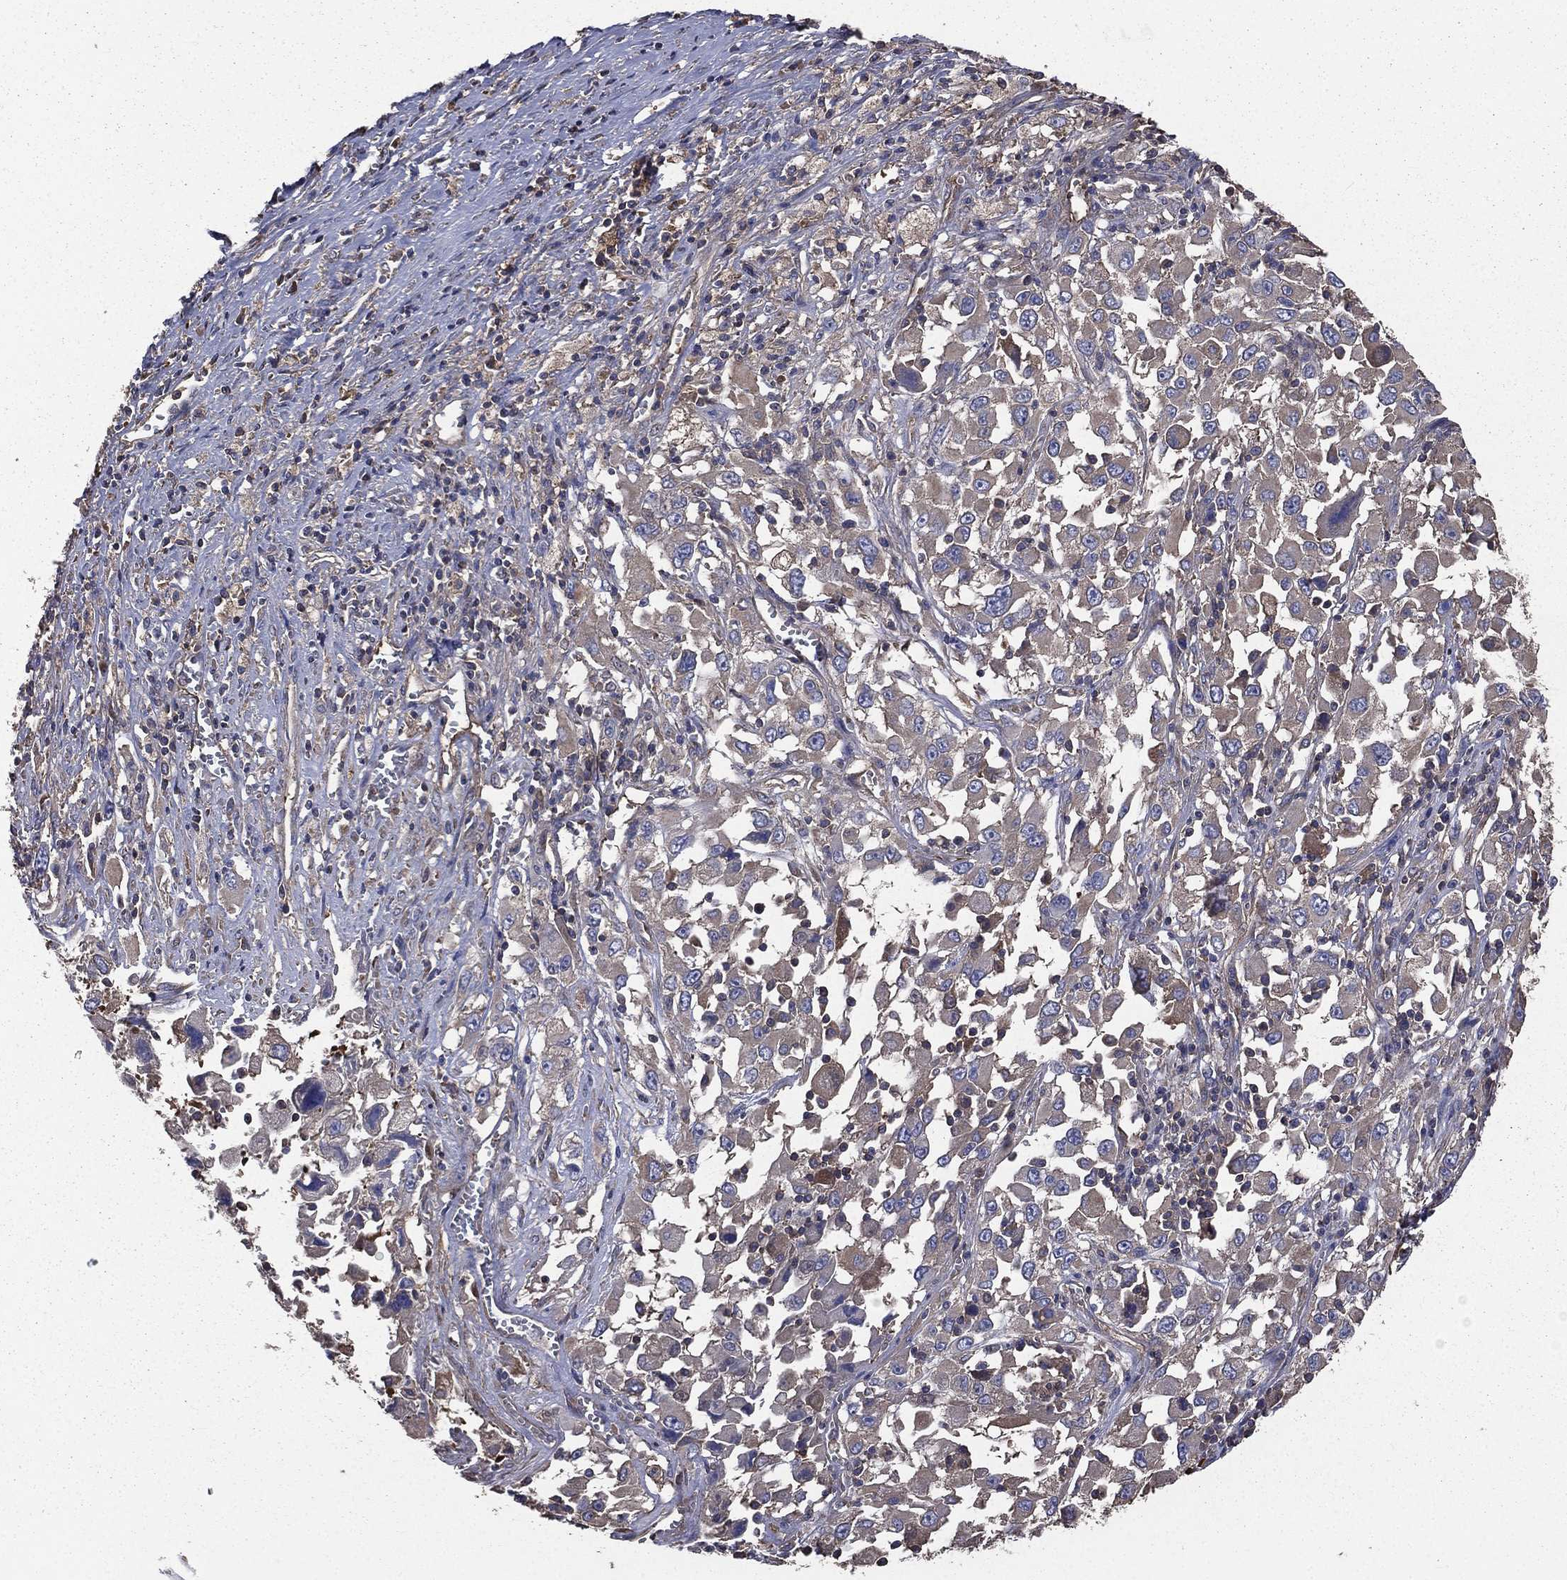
{"staining": {"intensity": "negative", "quantity": "none", "location": "none"}, "tissue": "melanoma", "cell_type": "Tumor cells", "image_type": "cancer", "snomed": [{"axis": "morphology", "description": "Malignant melanoma, Metastatic site"}, {"axis": "topography", "description": "Soft tissue"}], "caption": "Human melanoma stained for a protein using immunohistochemistry (IHC) reveals no expression in tumor cells.", "gene": "SARS1", "patient": {"sex": "male", "age": 50}}